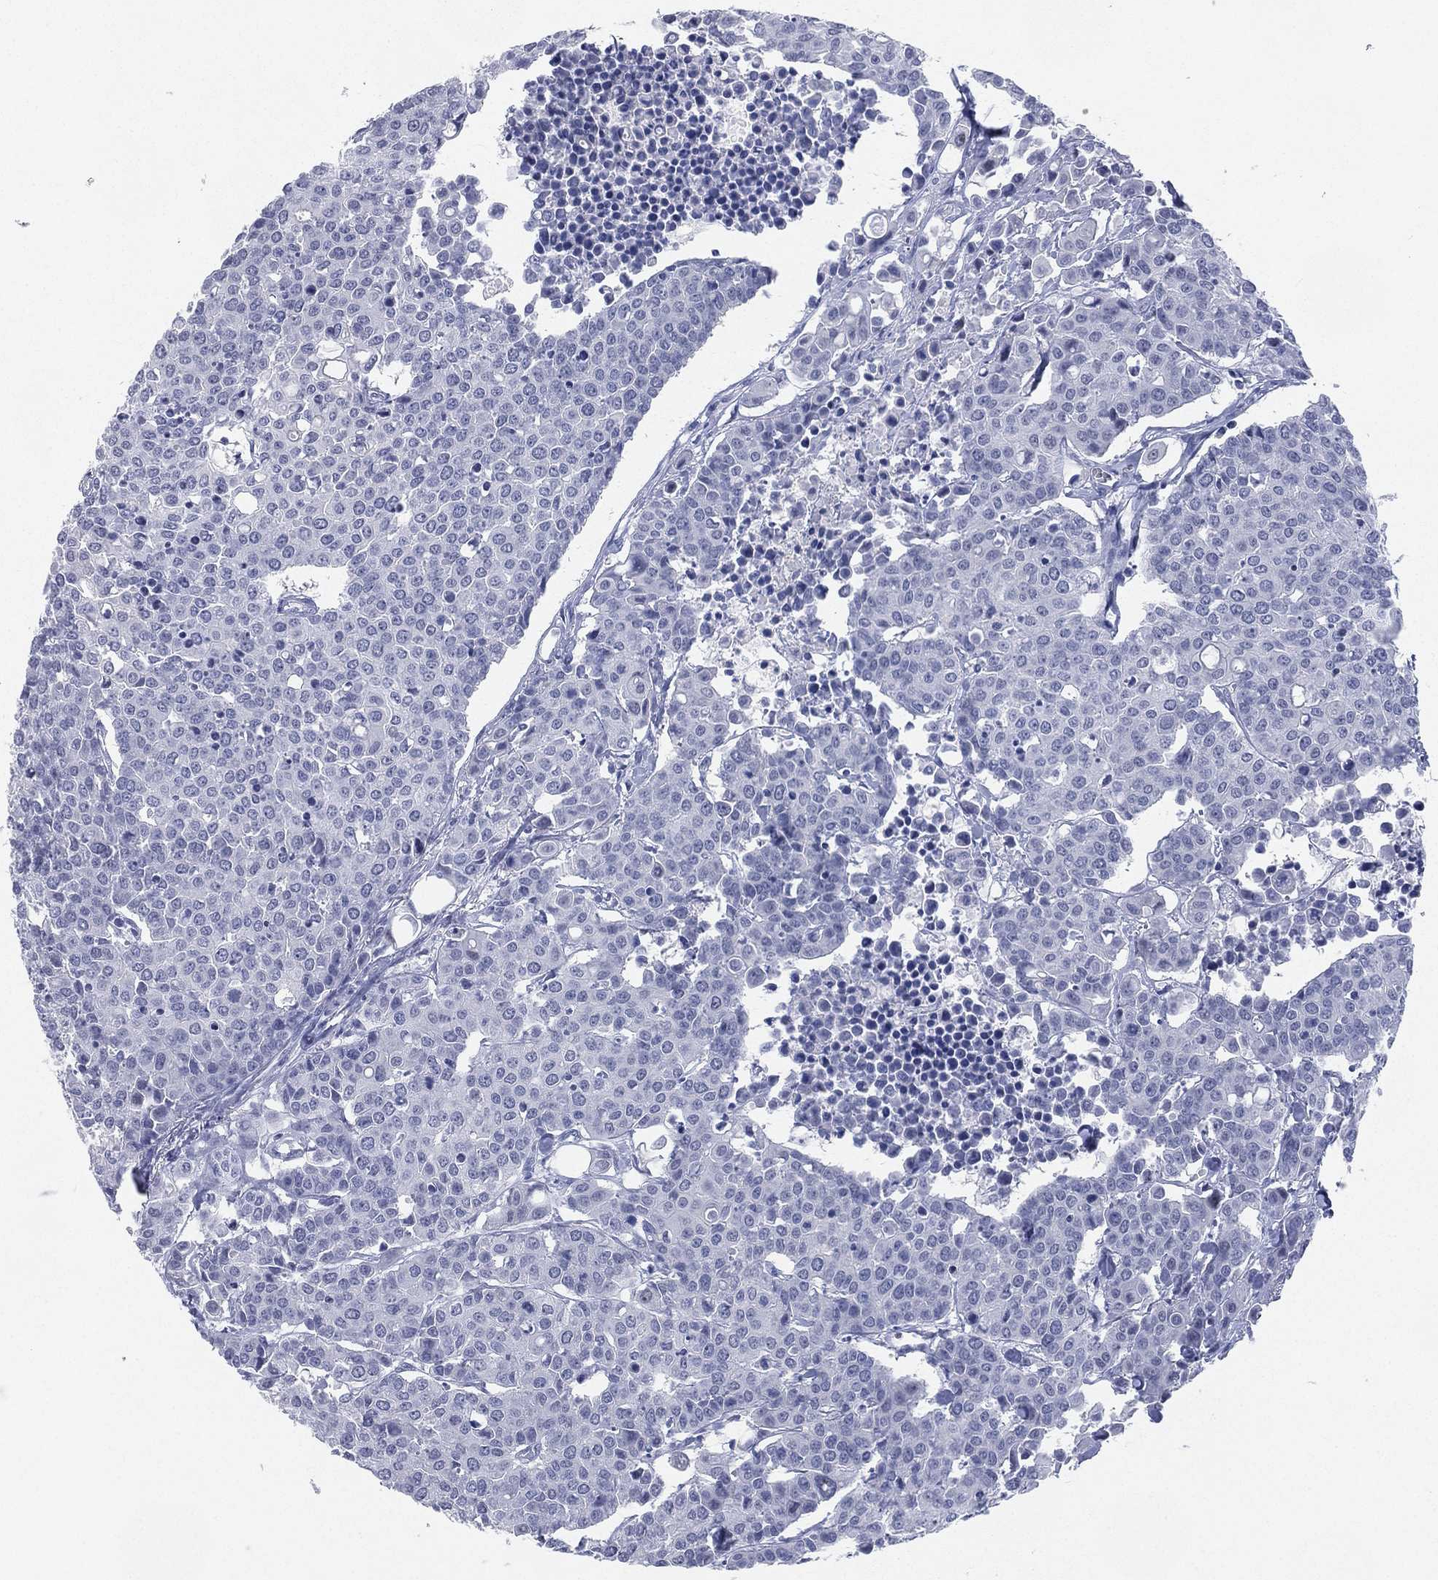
{"staining": {"intensity": "negative", "quantity": "none", "location": "none"}, "tissue": "carcinoid", "cell_type": "Tumor cells", "image_type": "cancer", "snomed": [{"axis": "morphology", "description": "Carcinoid, malignant, NOS"}, {"axis": "topography", "description": "Colon"}], "caption": "Immunohistochemistry (IHC) histopathology image of human malignant carcinoid stained for a protein (brown), which displays no positivity in tumor cells.", "gene": "CD22", "patient": {"sex": "male", "age": 81}}